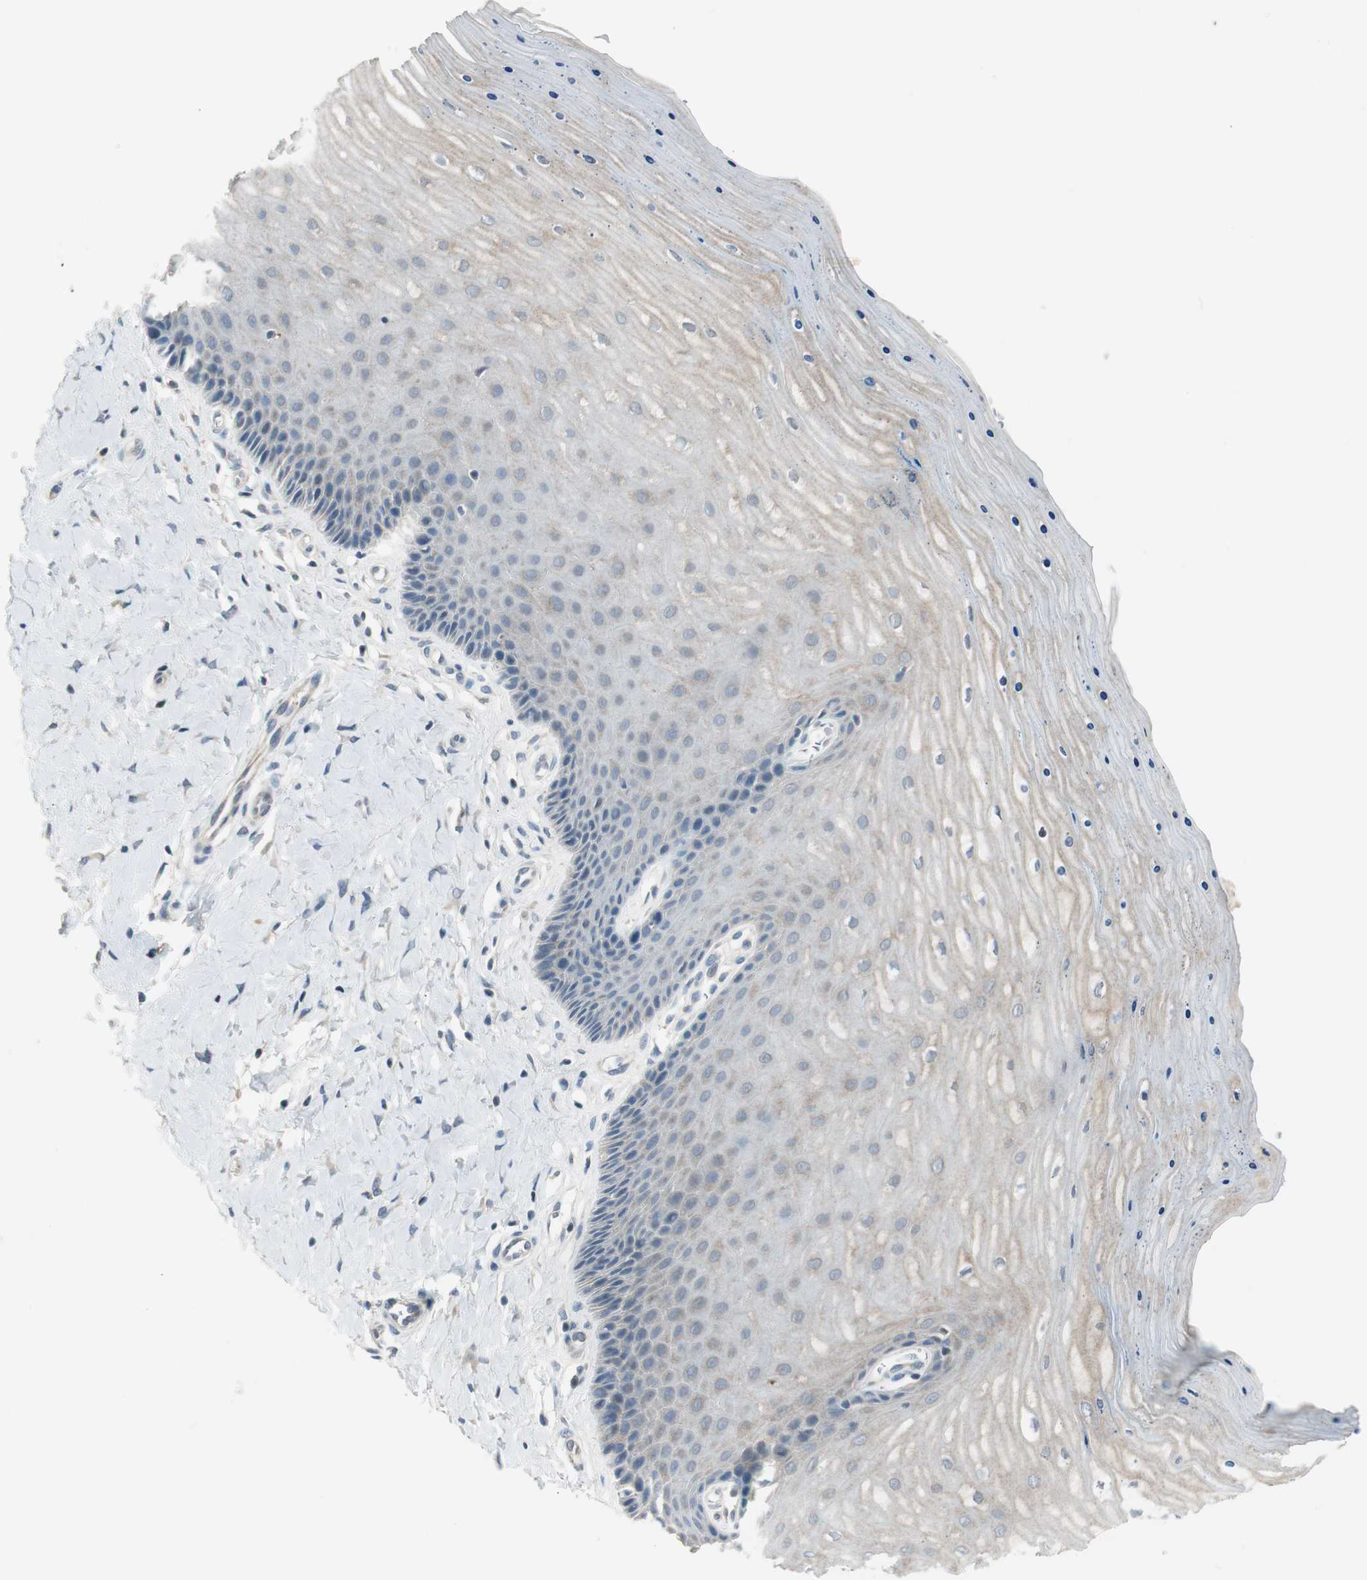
{"staining": {"intensity": "weak", "quantity": "<25%", "location": "cytoplasmic/membranous"}, "tissue": "cervix", "cell_type": "Glandular cells", "image_type": "normal", "snomed": [{"axis": "morphology", "description": "Normal tissue, NOS"}, {"axis": "topography", "description": "Cervix"}], "caption": "The micrograph displays no staining of glandular cells in unremarkable cervix.", "gene": "PCDHB15", "patient": {"sex": "female", "age": 55}}